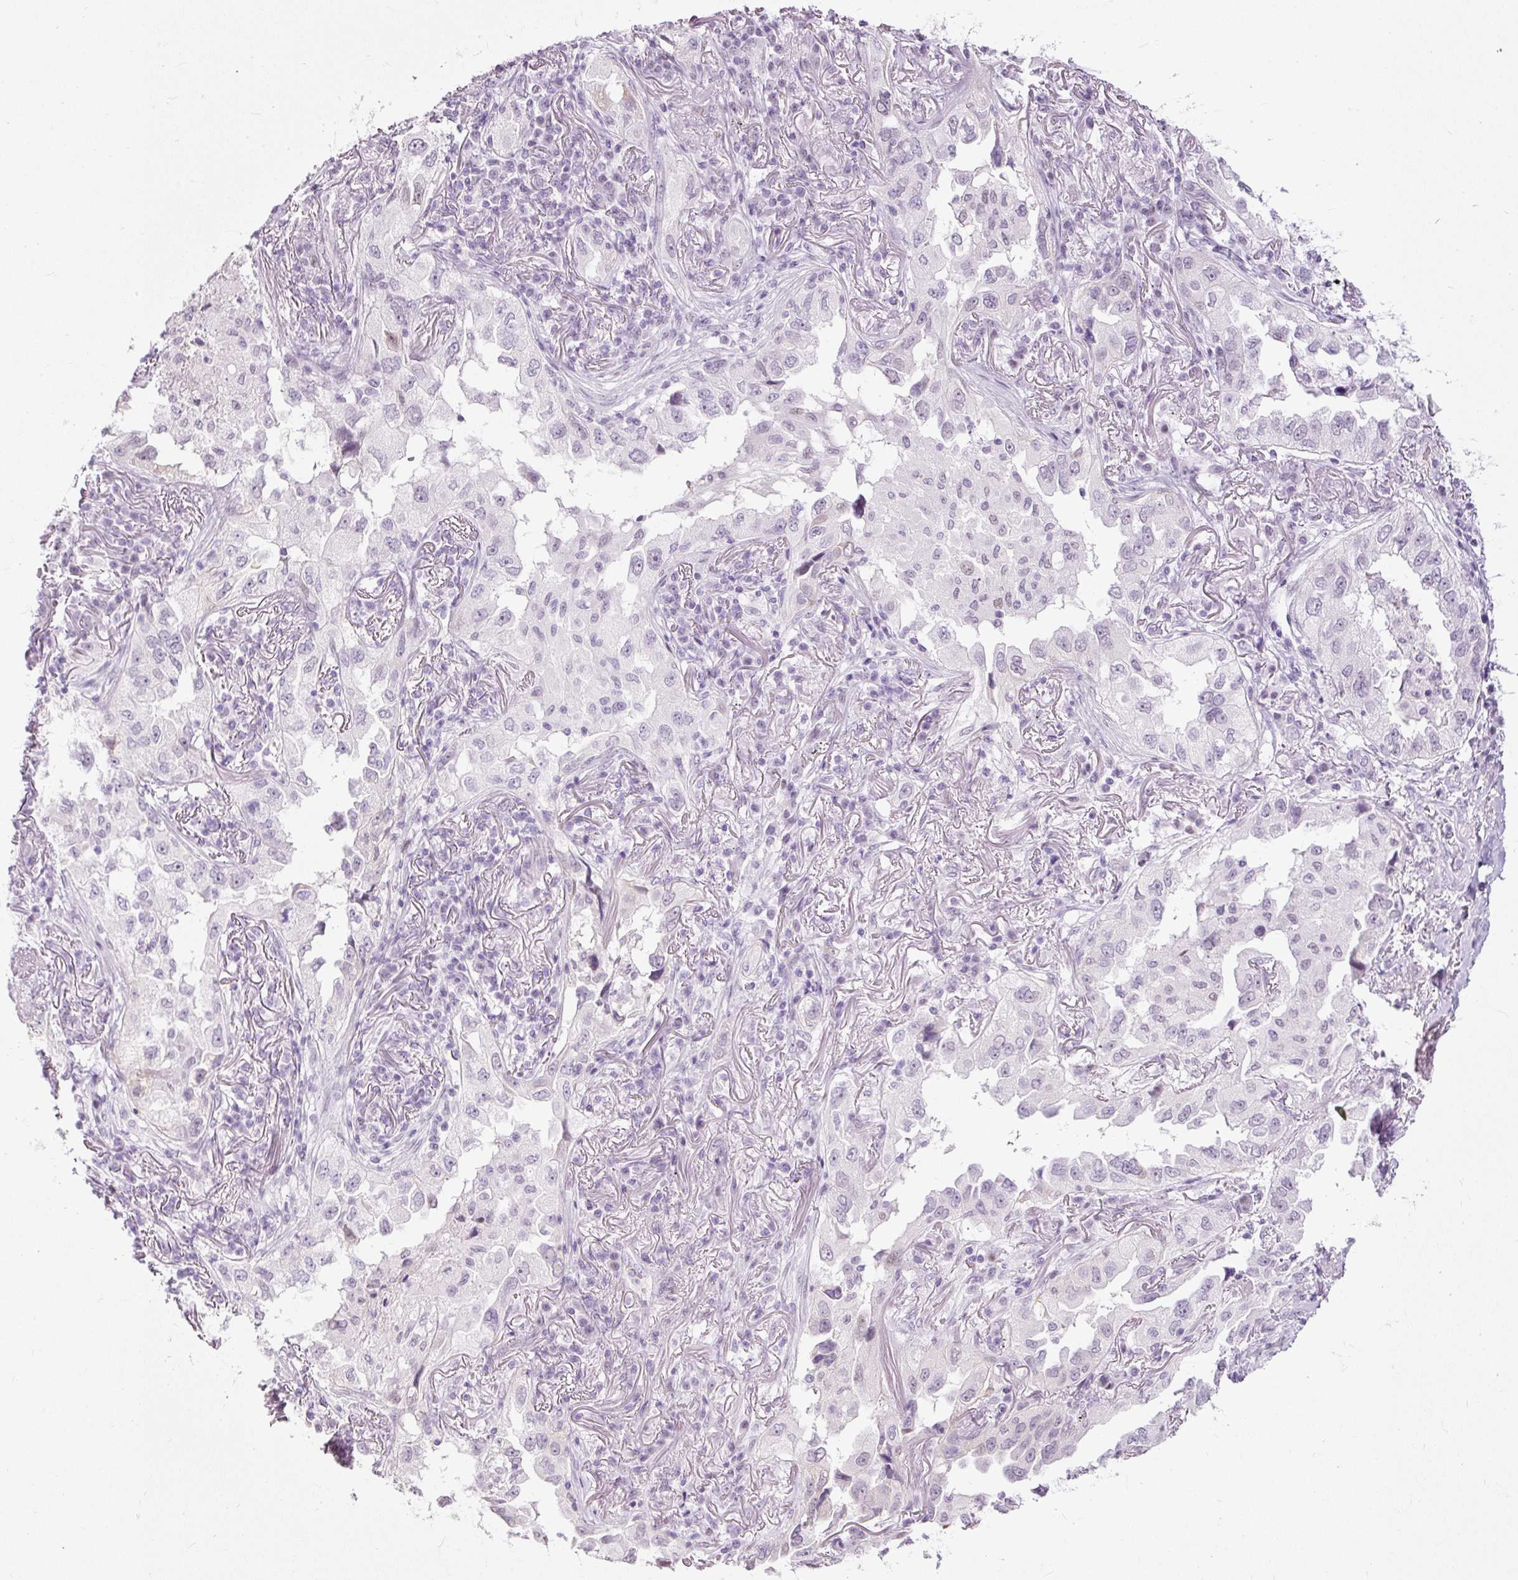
{"staining": {"intensity": "negative", "quantity": "none", "location": "none"}, "tissue": "lung cancer", "cell_type": "Tumor cells", "image_type": "cancer", "snomed": [{"axis": "morphology", "description": "Adenocarcinoma, NOS"}, {"axis": "topography", "description": "Lung"}], "caption": "DAB (3,3'-diaminobenzidine) immunohistochemical staining of human adenocarcinoma (lung) exhibits no significant expression in tumor cells. (DAB IHC, high magnification).", "gene": "PDE6B", "patient": {"sex": "female", "age": 69}}